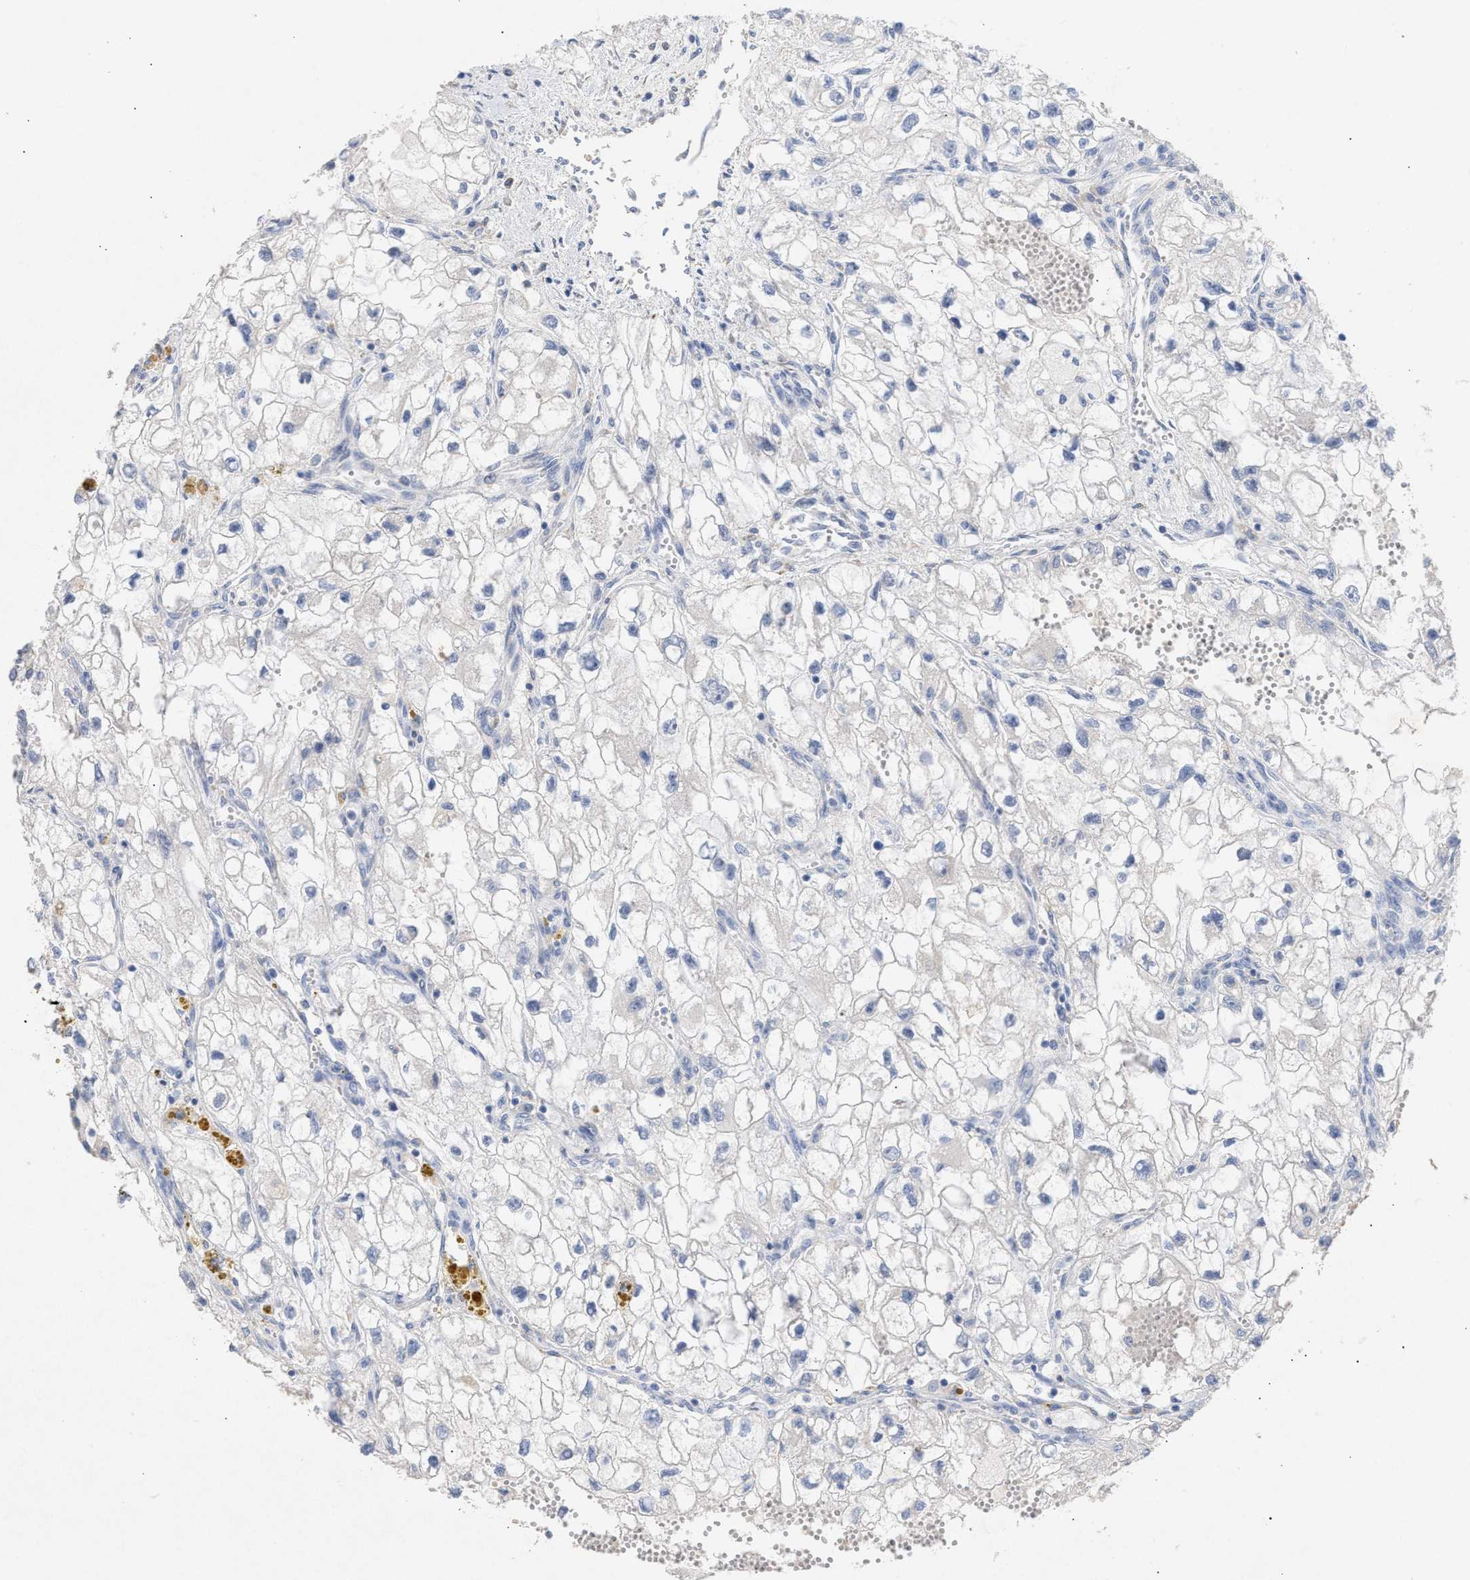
{"staining": {"intensity": "negative", "quantity": "none", "location": "none"}, "tissue": "renal cancer", "cell_type": "Tumor cells", "image_type": "cancer", "snomed": [{"axis": "morphology", "description": "Adenocarcinoma, NOS"}, {"axis": "topography", "description": "Kidney"}], "caption": "Immunohistochemistry (IHC) micrograph of renal cancer stained for a protein (brown), which demonstrates no positivity in tumor cells. (Brightfield microscopy of DAB (3,3'-diaminobenzidine) immunohistochemistry at high magnification).", "gene": "SELENOM", "patient": {"sex": "female", "age": 70}}